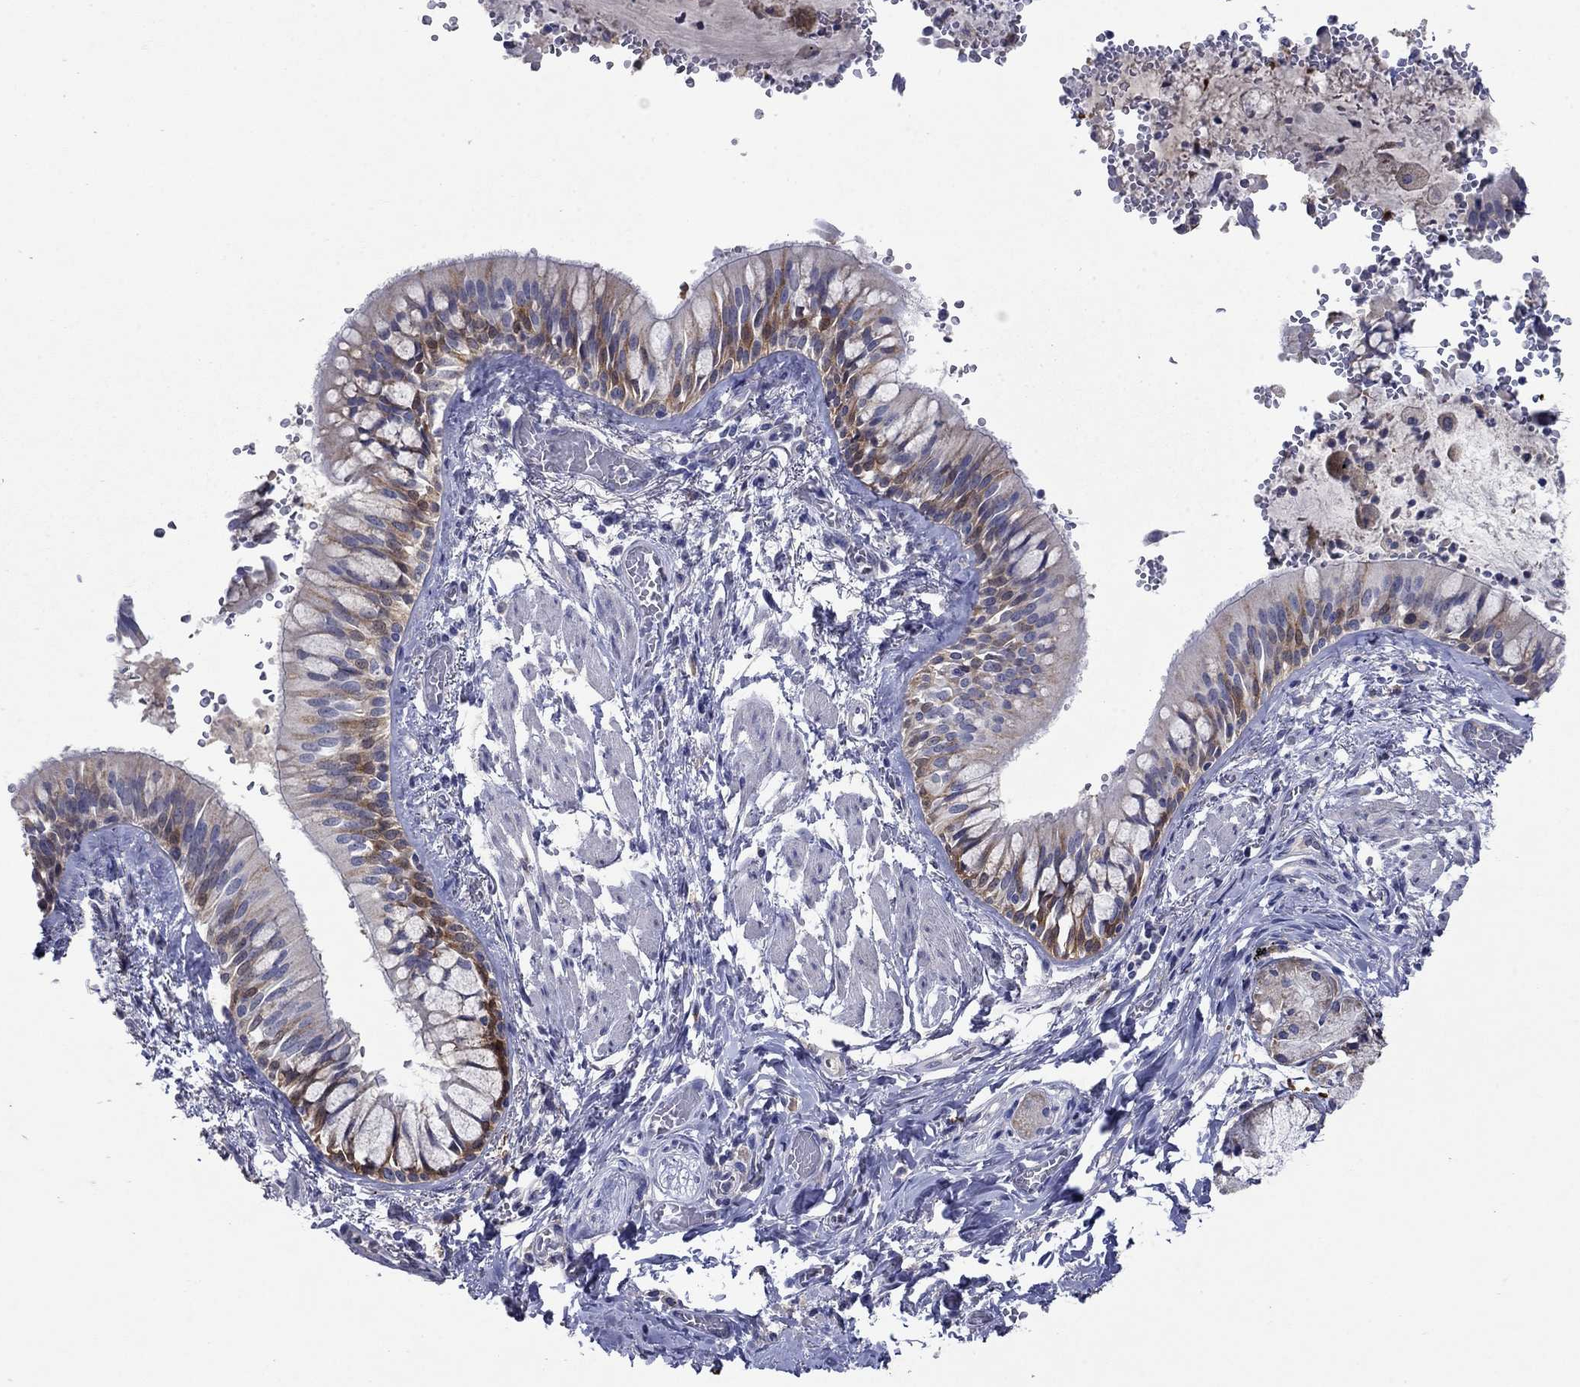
{"staining": {"intensity": "strong", "quantity": "<25%", "location": "cytoplasmic/membranous"}, "tissue": "bronchus", "cell_type": "Respiratory epithelial cells", "image_type": "normal", "snomed": [{"axis": "morphology", "description": "Normal tissue, NOS"}, {"axis": "topography", "description": "Bronchus"}, {"axis": "topography", "description": "Lung"}], "caption": "An IHC histopathology image of unremarkable tissue is shown. Protein staining in brown highlights strong cytoplasmic/membranous positivity in bronchus within respiratory epithelial cells. (DAB (3,3'-diaminobenzidine) IHC, brown staining for protein, blue staining for nuclei).", "gene": "SULT2B1", "patient": {"sex": "female", "age": 57}}